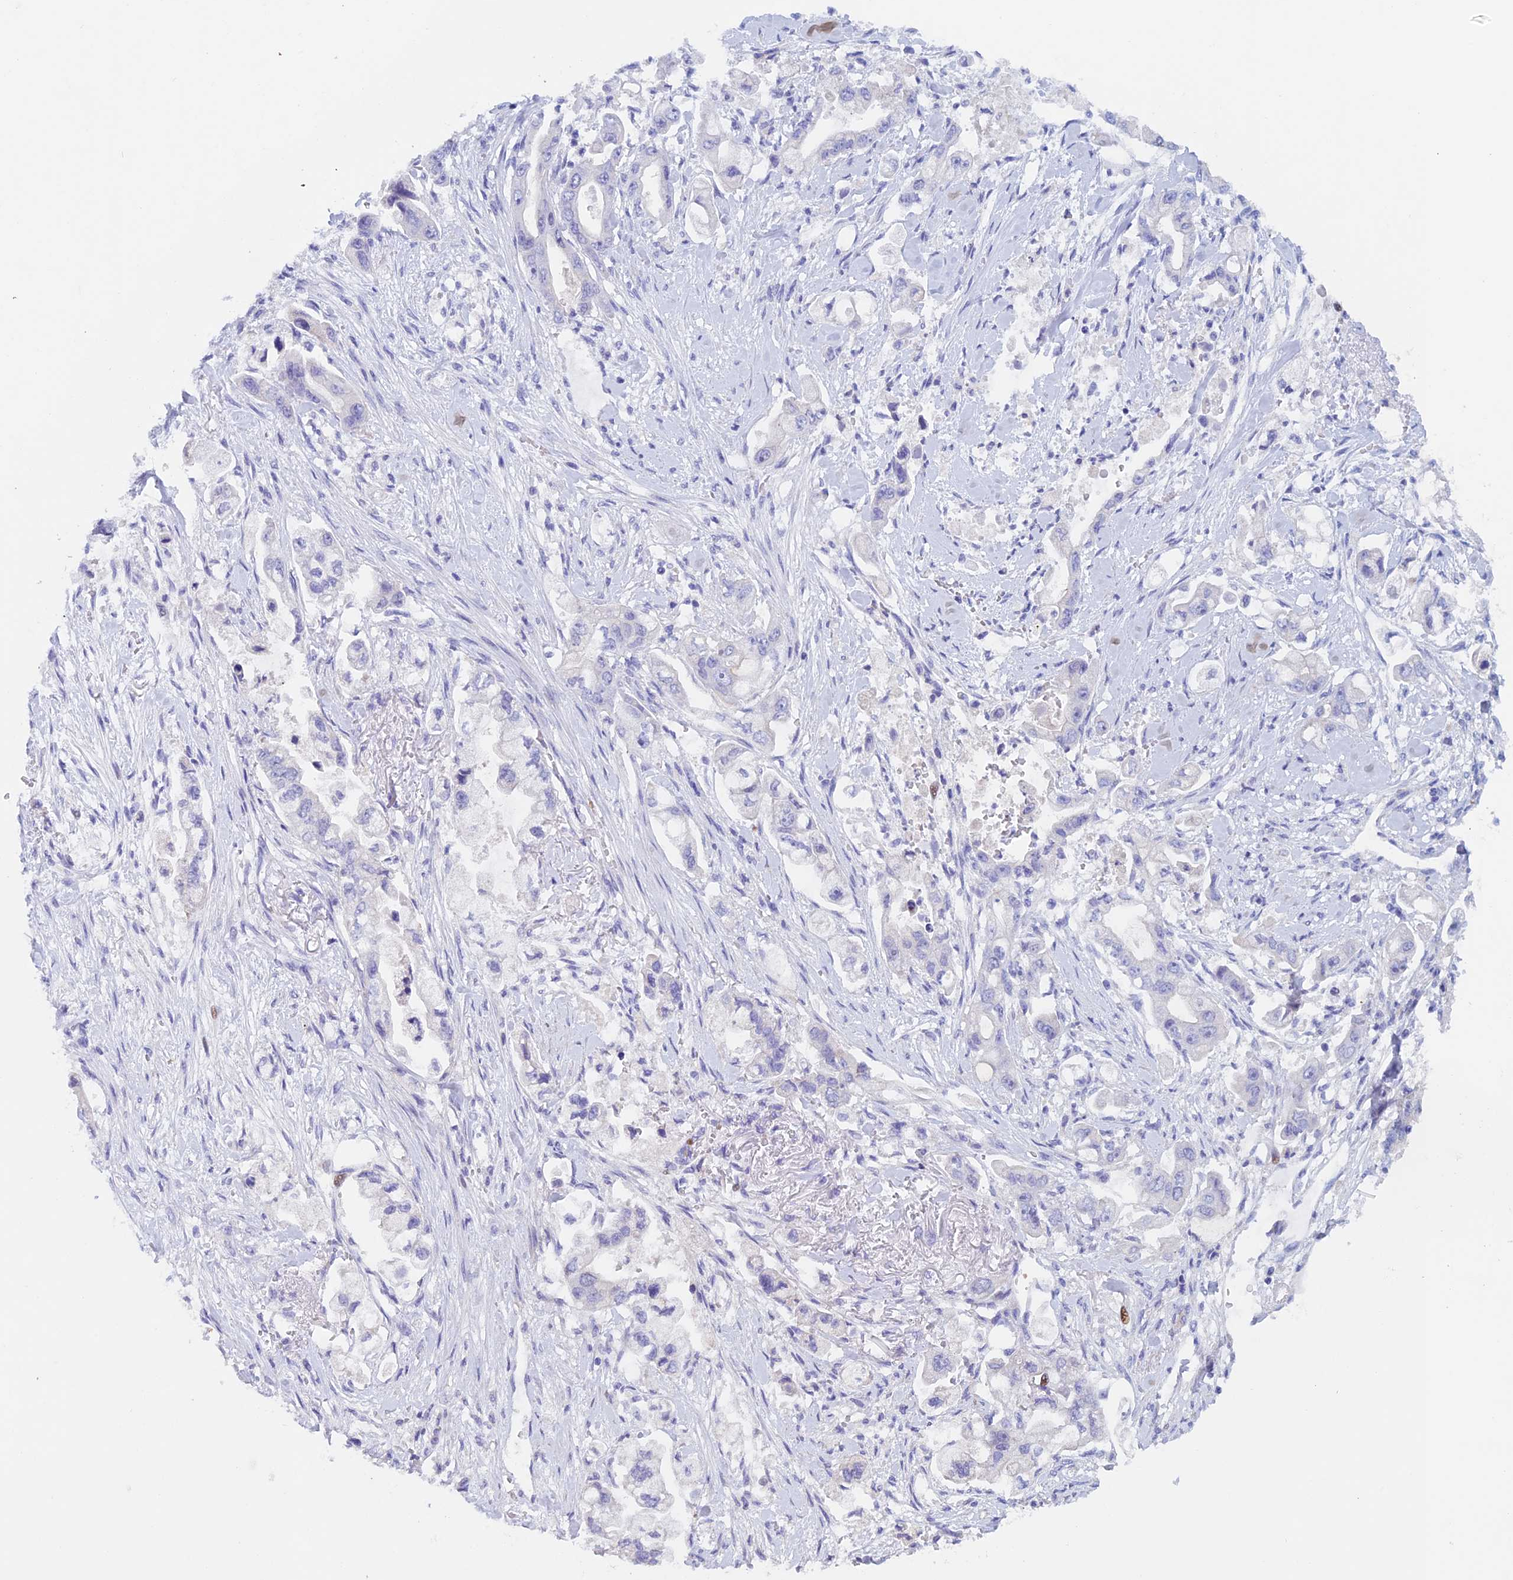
{"staining": {"intensity": "negative", "quantity": "none", "location": "none"}, "tissue": "stomach cancer", "cell_type": "Tumor cells", "image_type": "cancer", "snomed": [{"axis": "morphology", "description": "Adenocarcinoma, NOS"}, {"axis": "topography", "description": "Stomach"}], "caption": "Immunohistochemical staining of human stomach cancer demonstrates no significant expression in tumor cells.", "gene": "PSMC3IP", "patient": {"sex": "male", "age": 62}}